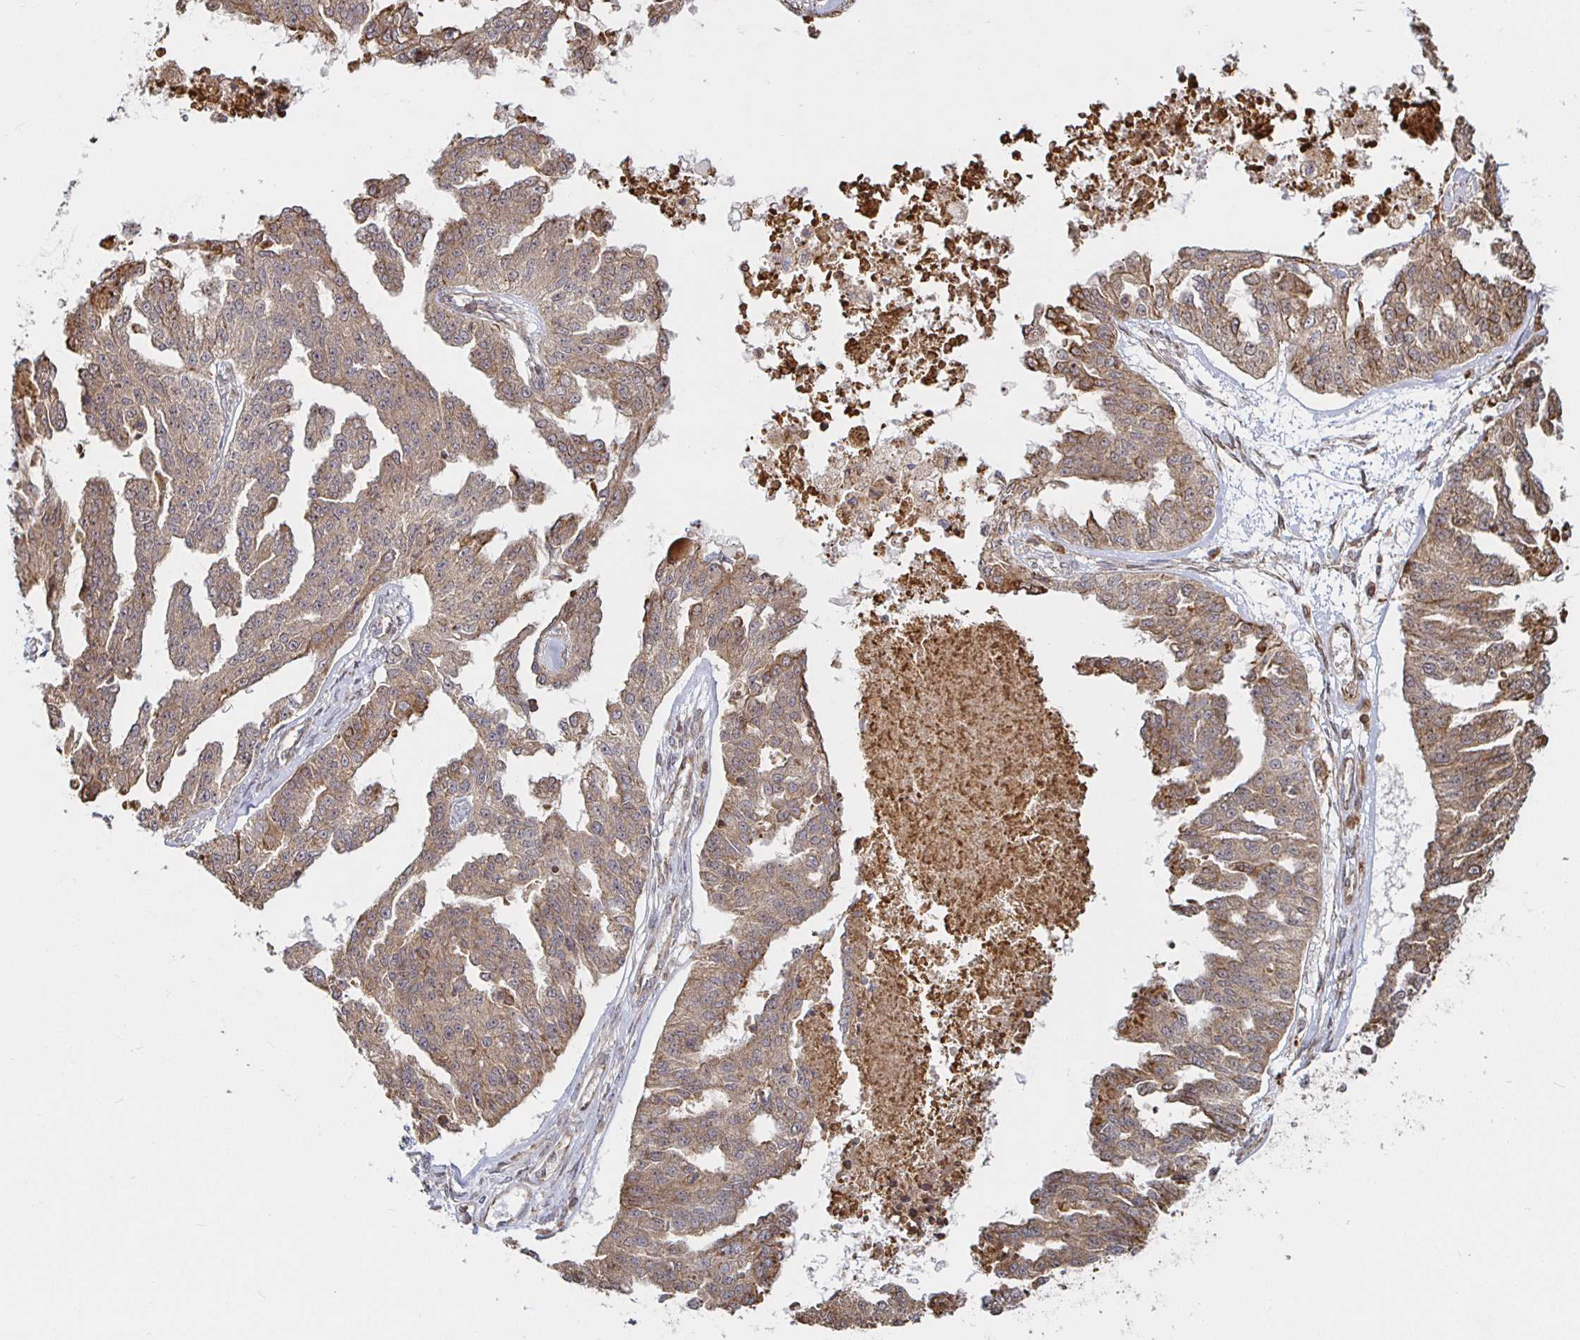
{"staining": {"intensity": "moderate", "quantity": ">75%", "location": "cytoplasmic/membranous"}, "tissue": "ovarian cancer", "cell_type": "Tumor cells", "image_type": "cancer", "snomed": [{"axis": "morphology", "description": "Cystadenocarcinoma, serous, NOS"}, {"axis": "topography", "description": "Ovary"}], "caption": "A micrograph of human ovarian cancer (serous cystadenocarcinoma) stained for a protein demonstrates moderate cytoplasmic/membranous brown staining in tumor cells.", "gene": "STRAP", "patient": {"sex": "female", "age": 58}}